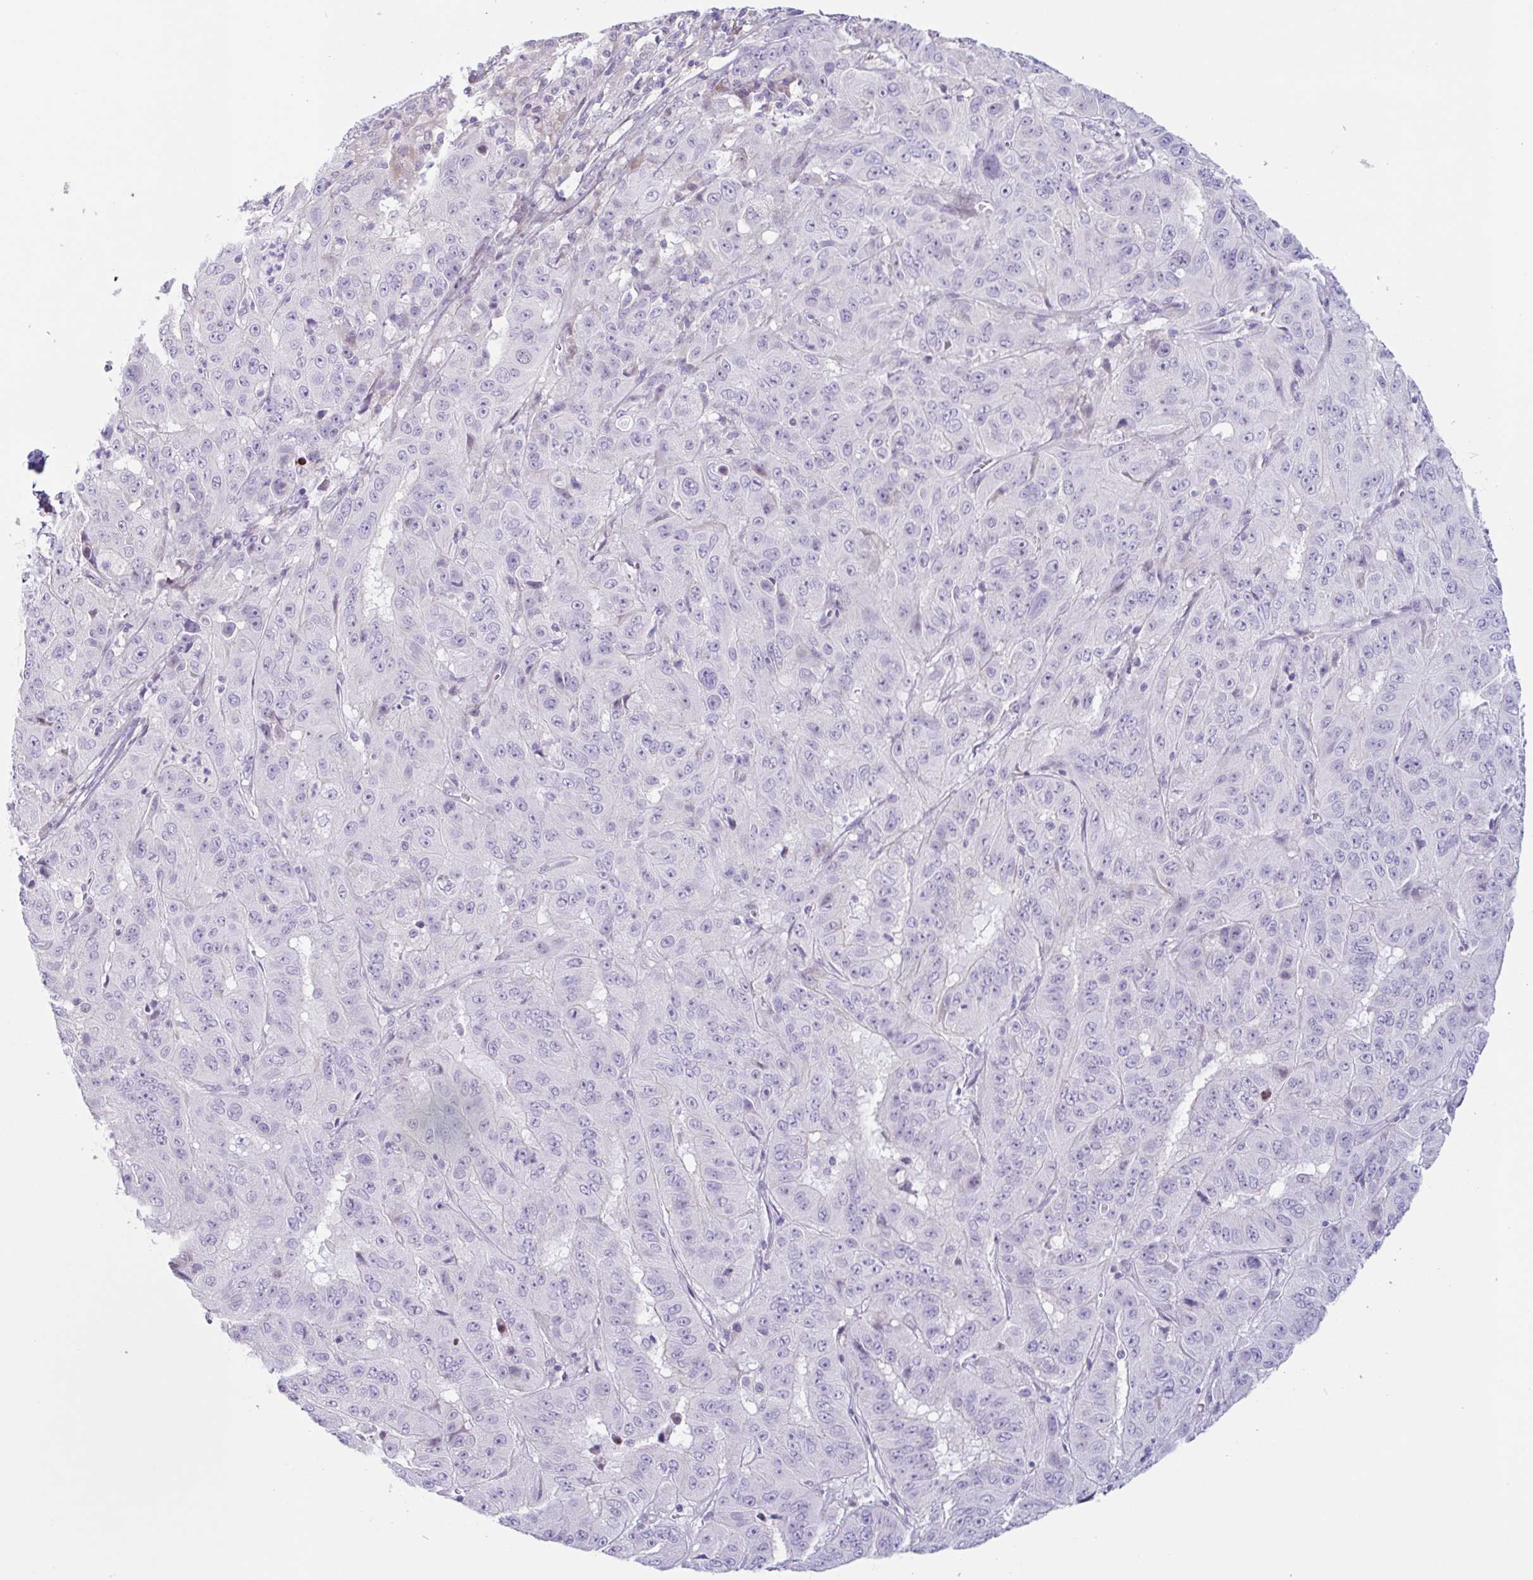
{"staining": {"intensity": "negative", "quantity": "none", "location": "none"}, "tissue": "pancreatic cancer", "cell_type": "Tumor cells", "image_type": "cancer", "snomed": [{"axis": "morphology", "description": "Adenocarcinoma, NOS"}, {"axis": "topography", "description": "Pancreas"}], "caption": "A high-resolution histopathology image shows immunohistochemistry (IHC) staining of adenocarcinoma (pancreatic), which shows no significant staining in tumor cells. (DAB (3,3'-diaminobenzidine) IHC, high magnification).", "gene": "MYH10", "patient": {"sex": "male", "age": 63}}